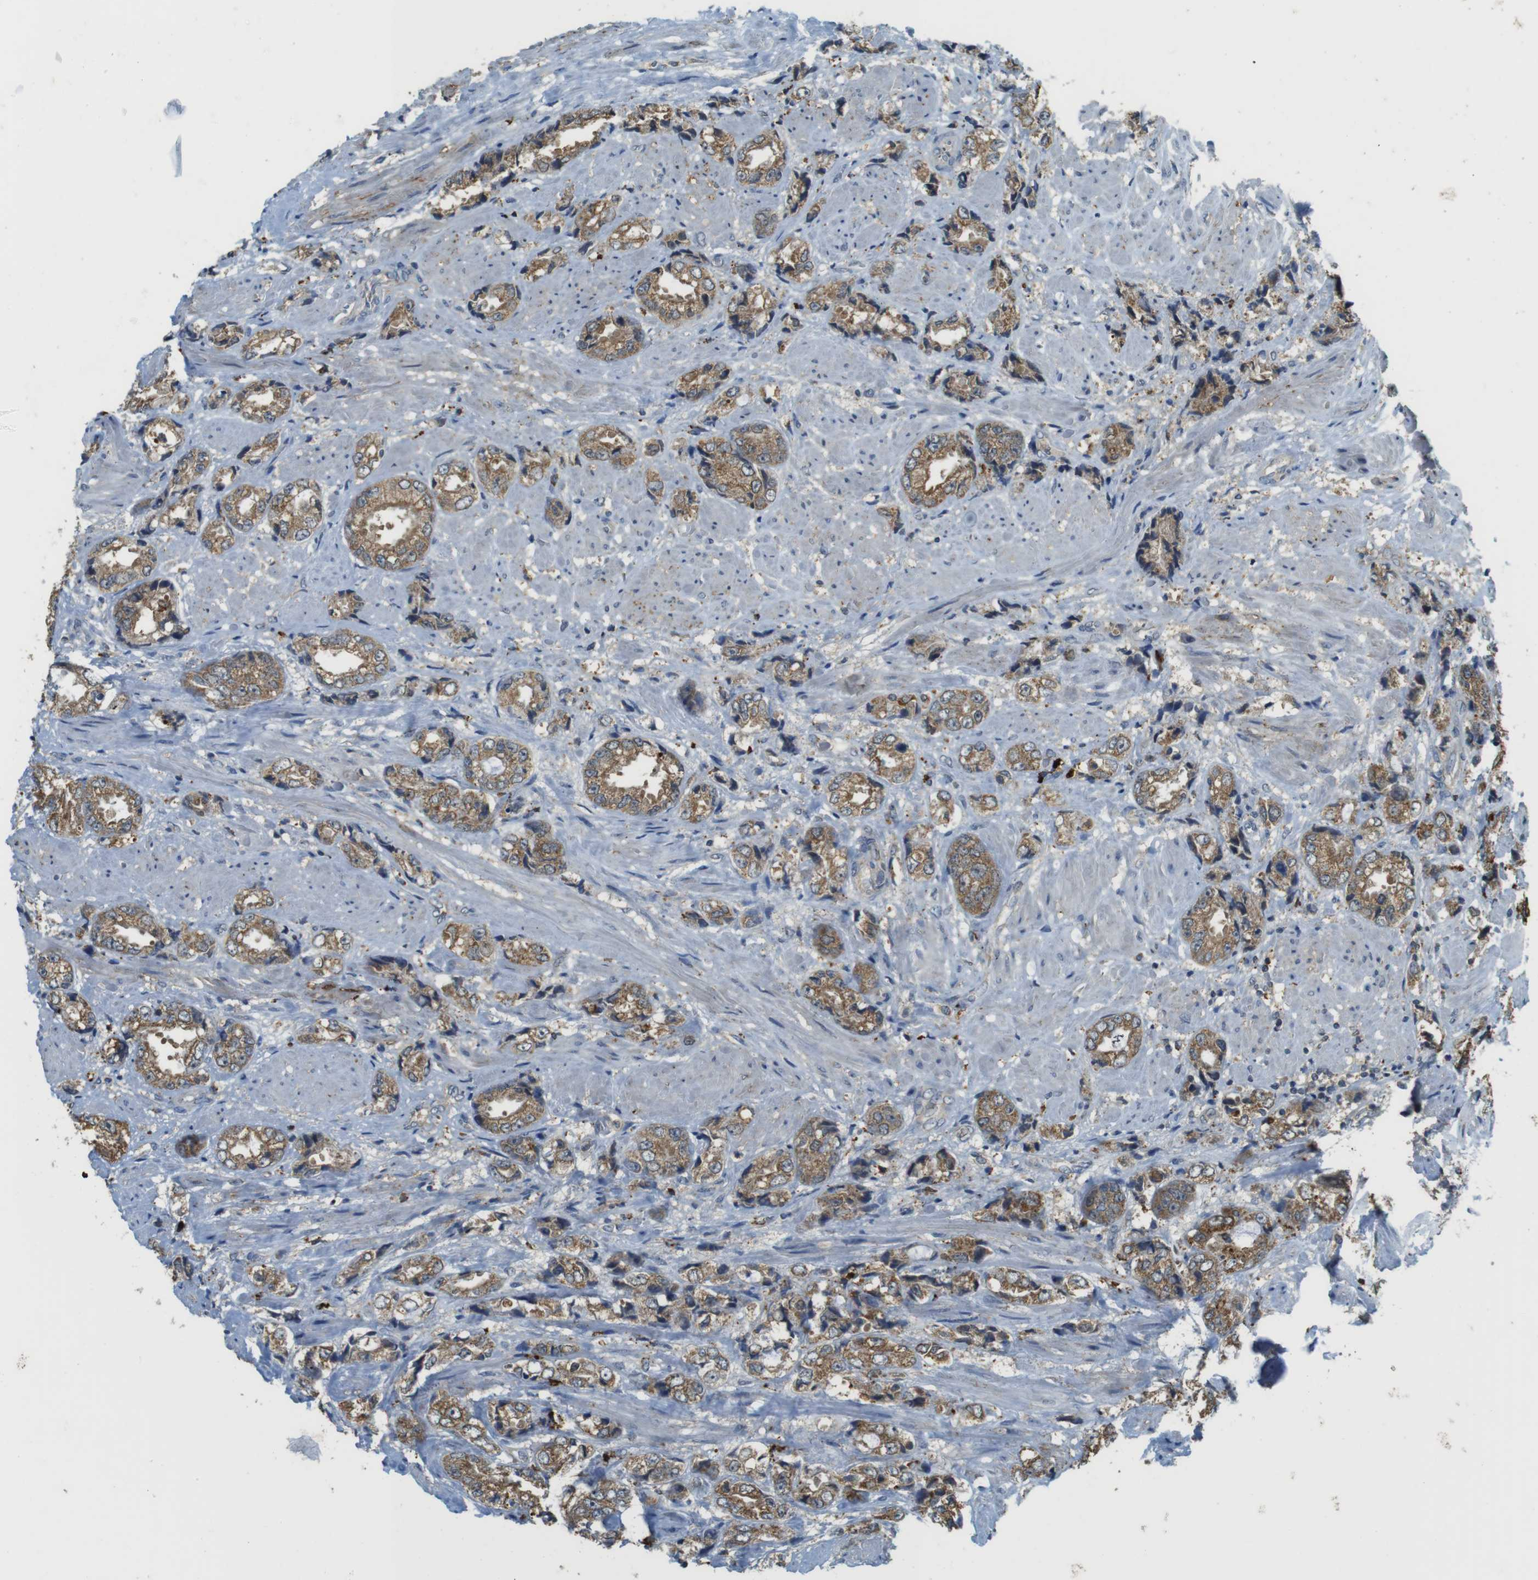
{"staining": {"intensity": "moderate", "quantity": ">75%", "location": "cytoplasmic/membranous"}, "tissue": "prostate cancer", "cell_type": "Tumor cells", "image_type": "cancer", "snomed": [{"axis": "morphology", "description": "Adenocarcinoma, High grade"}, {"axis": "topography", "description": "Prostate"}], "caption": "Immunohistochemical staining of adenocarcinoma (high-grade) (prostate) exhibits medium levels of moderate cytoplasmic/membranous protein staining in about >75% of tumor cells.", "gene": "BRI3BP", "patient": {"sex": "male", "age": 61}}